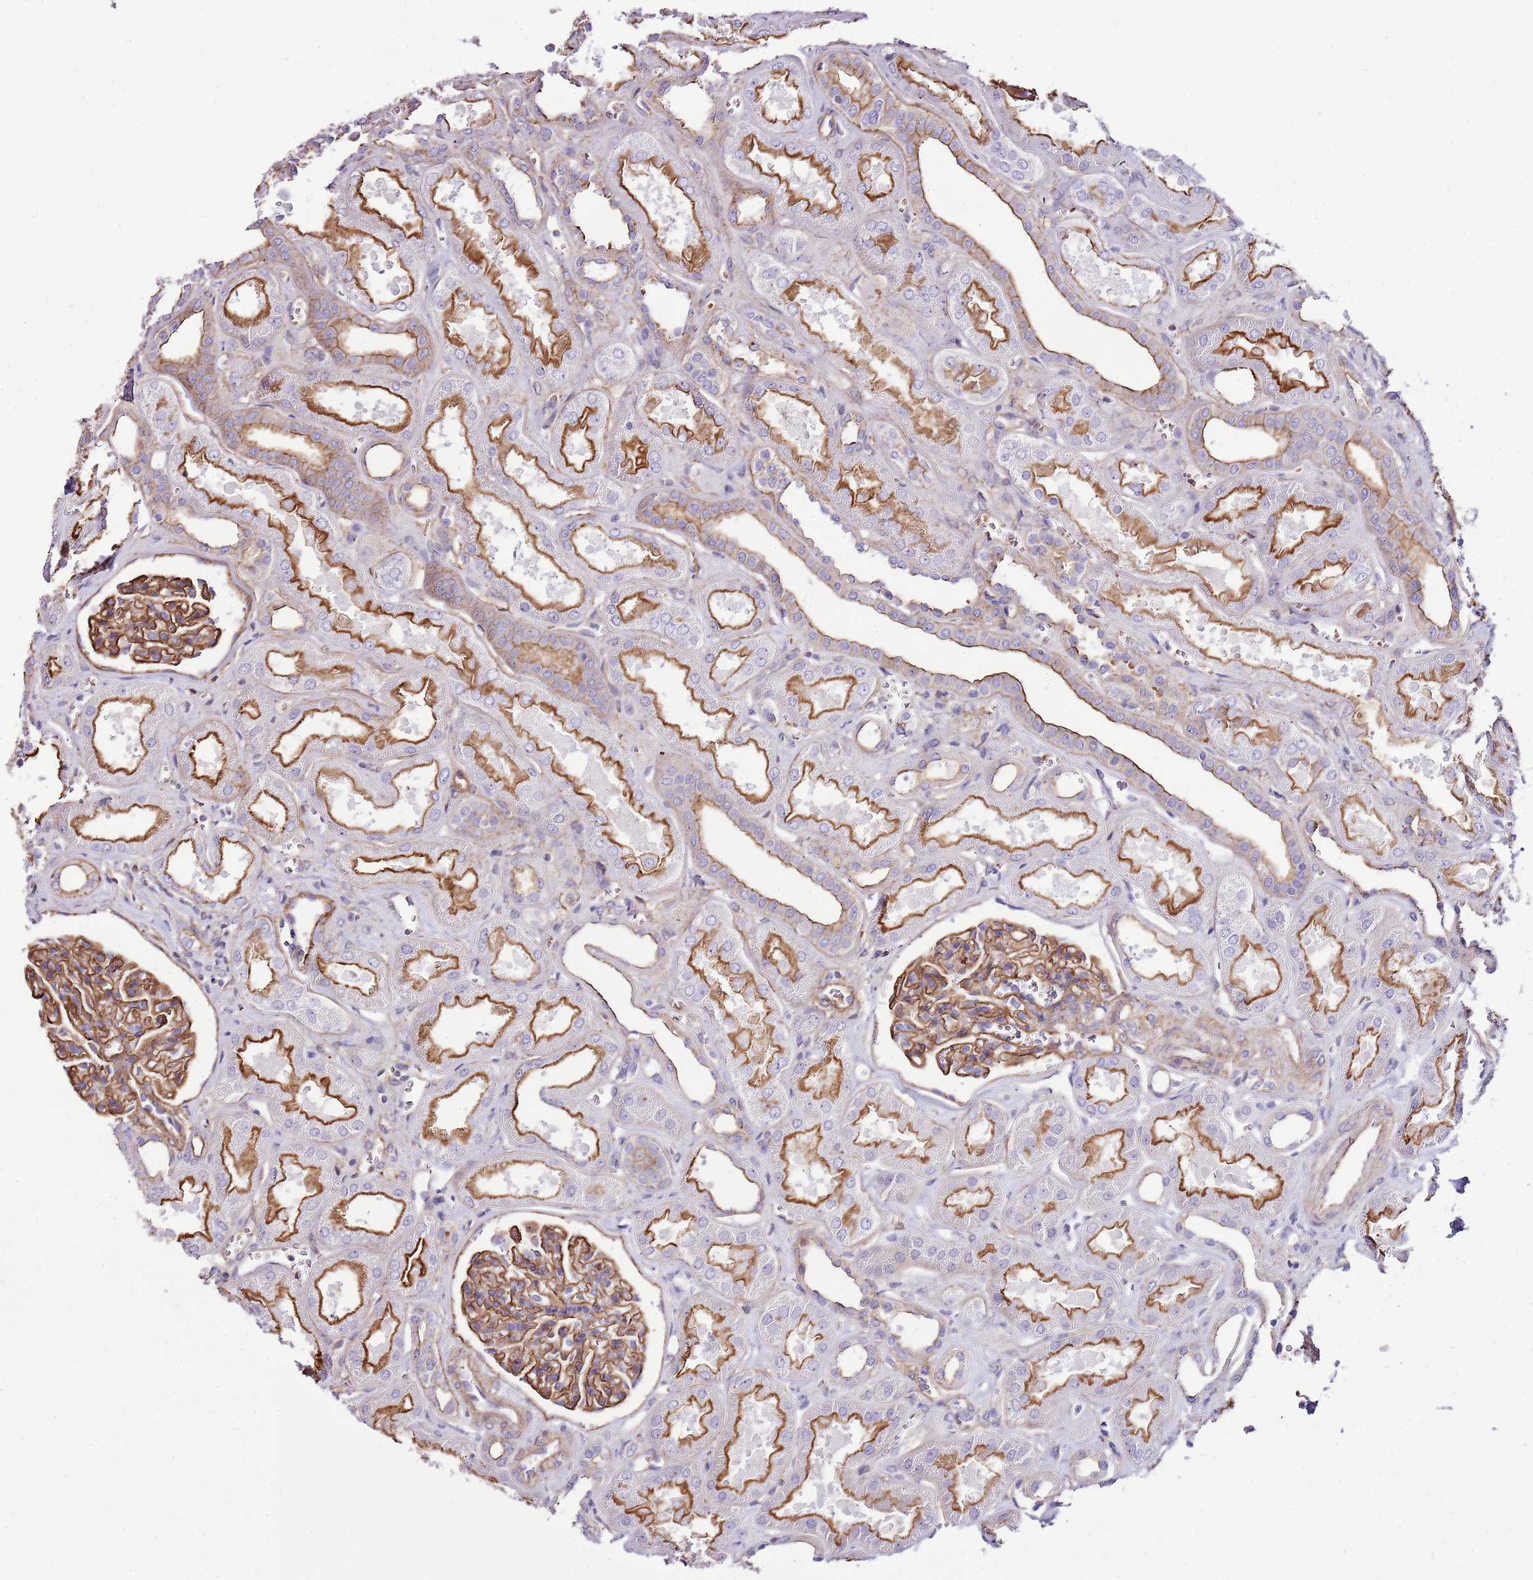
{"staining": {"intensity": "moderate", "quantity": ">75%", "location": "cytoplasmic/membranous"}, "tissue": "kidney", "cell_type": "Cells in glomeruli", "image_type": "normal", "snomed": [{"axis": "morphology", "description": "Normal tissue, NOS"}, {"axis": "morphology", "description": "Adenocarcinoma, NOS"}, {"axis": "topography", "description": "Kidney"}], "caption": "A brown stain highlights moderate cytoplasmic/membranous expression of a protein in cells in glomeruli of normal kidney. The protein of interest is stained brown, and the nuclei are stained in blue (DAB (3,3'-diaminobenzidine) IHC with brightfield microscopy, high magnification).", "gene": "GFRAL", "patient": {"sex": "female", "age": 68}}